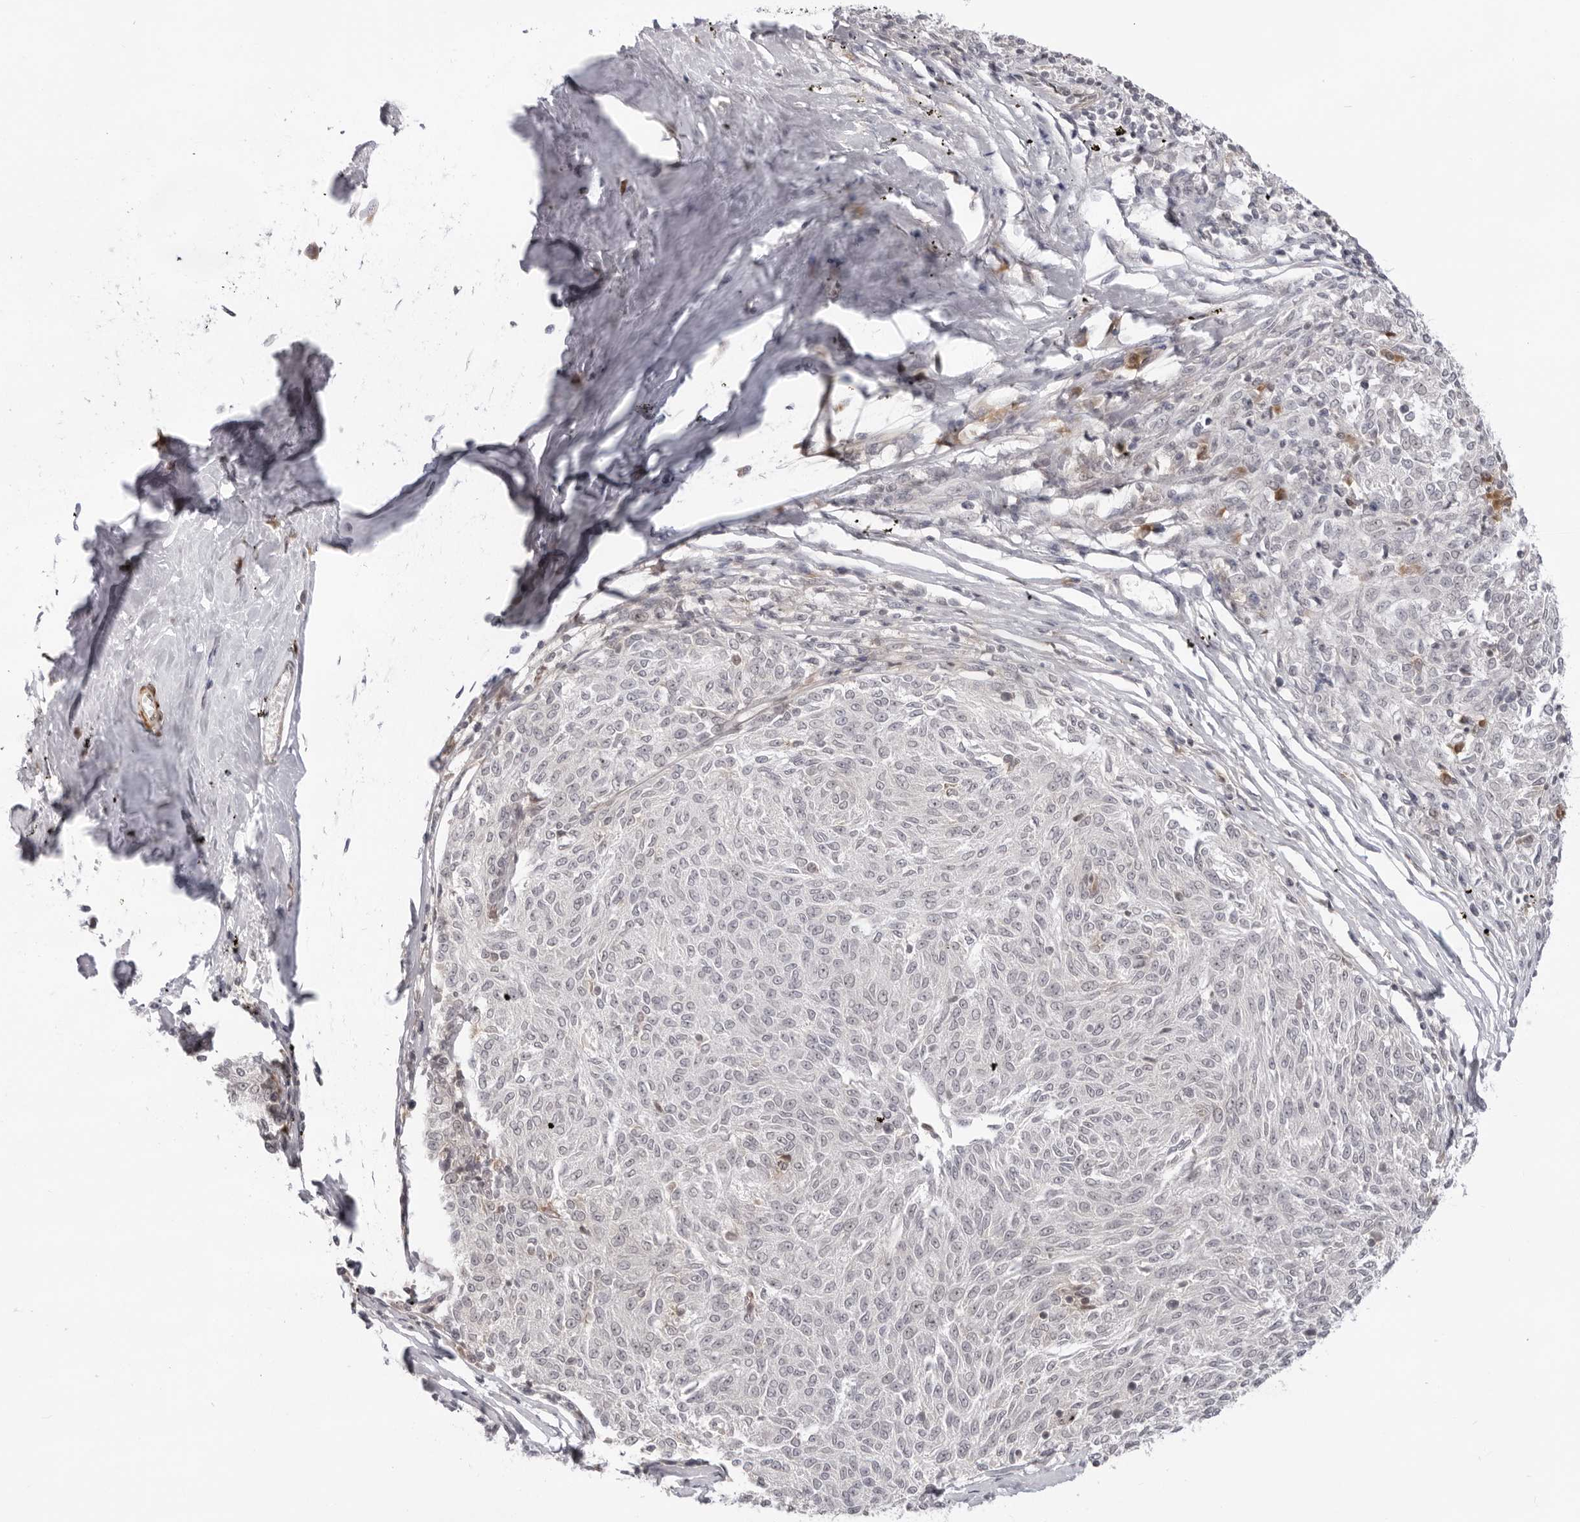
{"staining": {"intensity": "negative", "quantity": "none", "location": "none"}, "tissue": "melanoma", "cell_type": "Tumor cells", "image_type": "cancer", "snomed": [{"axis": "morphology", "description": "Malignant melanoma, NOS"}, {"axis": "topography", "description": "Skin"}], "caption": "Immunohistochemical staining of melanoma shows no significant expression in tumor cells.", "gene": "SRGAP2", "patient": {"sex": "female", "age": 72}}